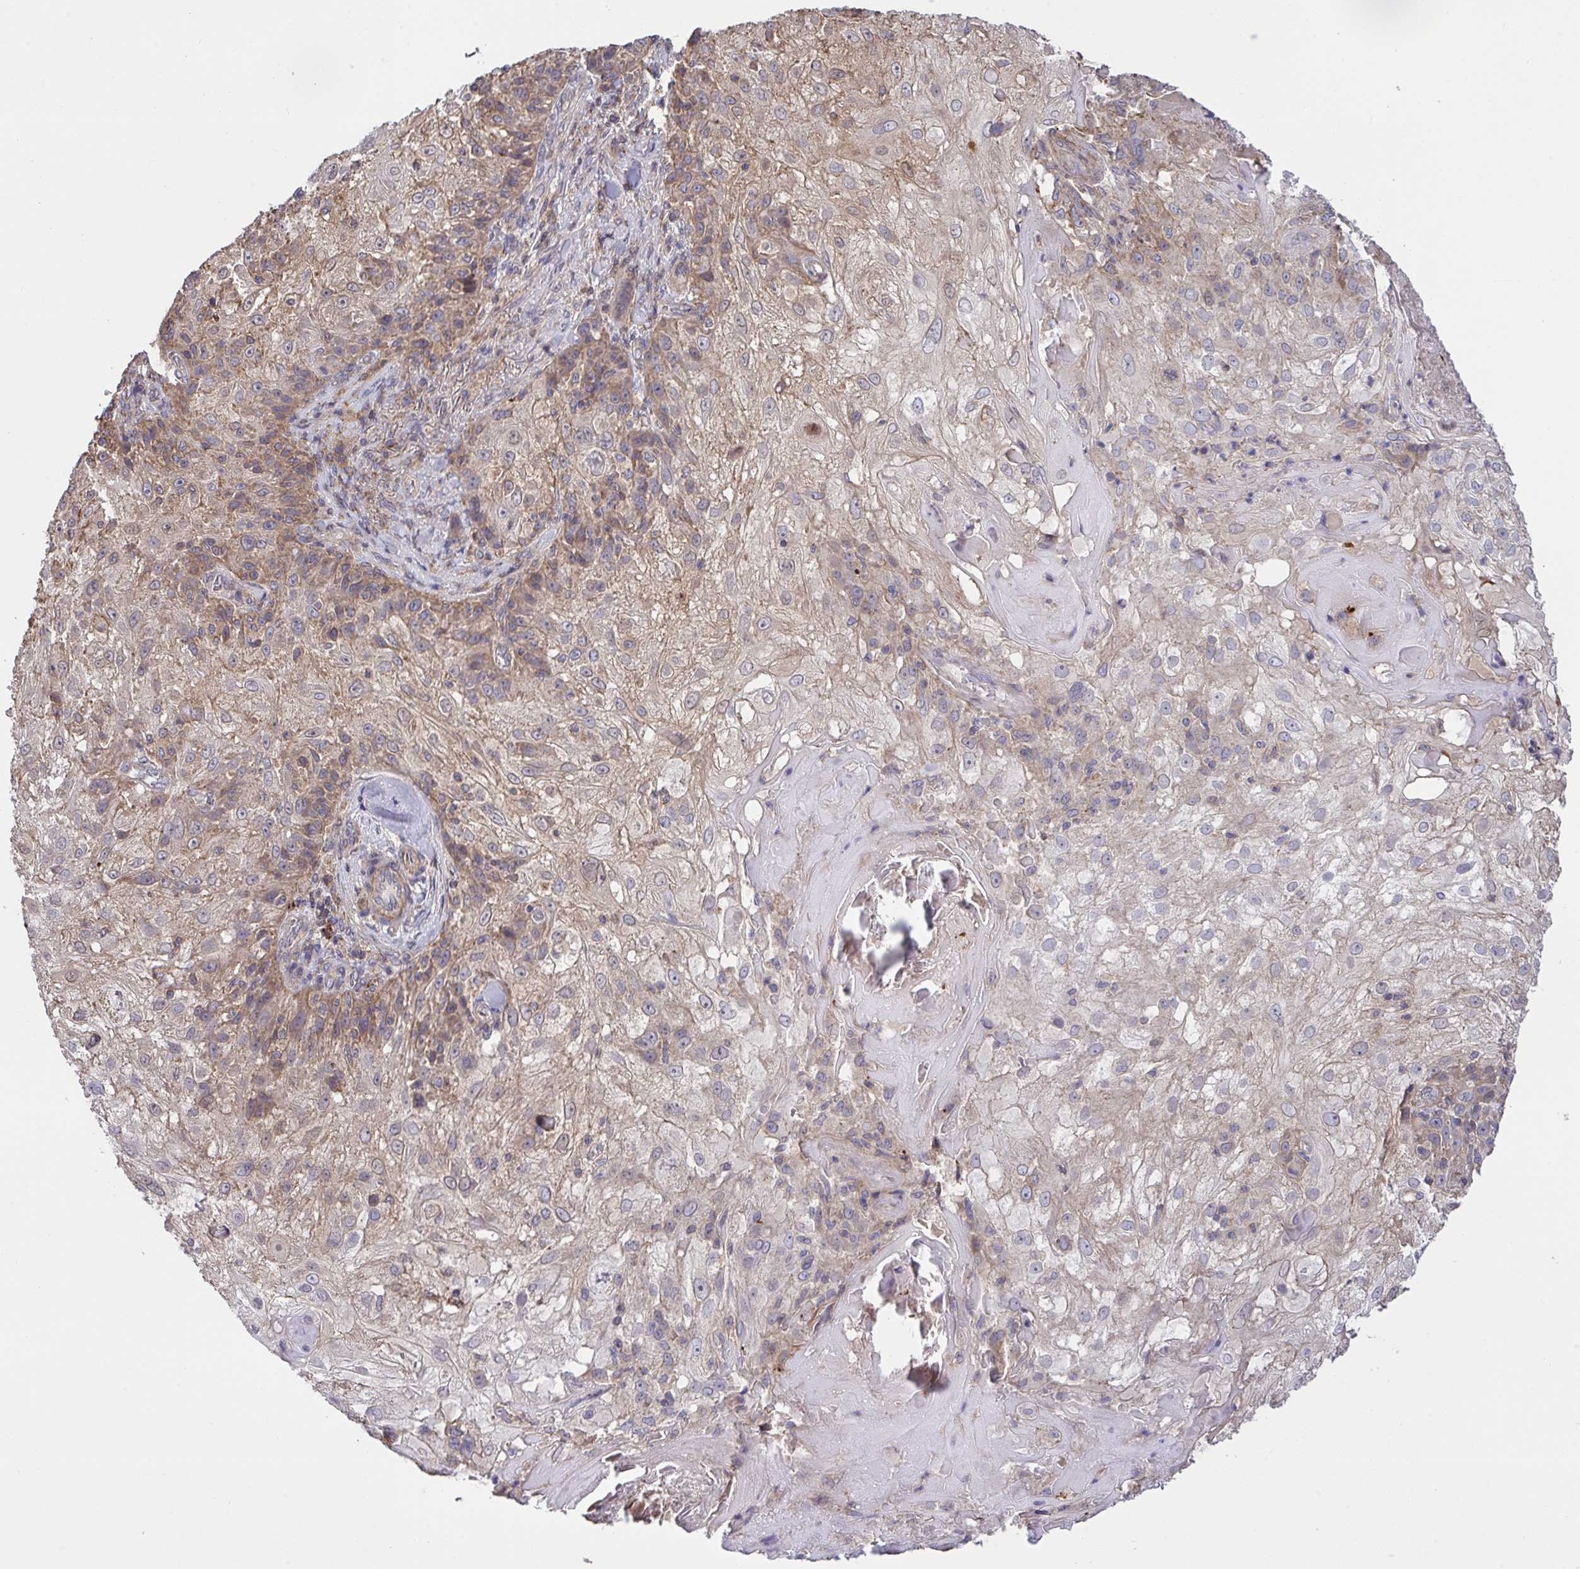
{"staining": {"intensity": "weak", "quantity": "25%-75%", "location": "cytoplasmic/membranous"}, "tissue": "skin cancer", "cell_type": "Tumor cells", "image_type": "cancer", "snomed": [{"axis": "morphology", "description": "Normal tissue, NOS"}, {"axis": "morphology", "description": "Squamous cell carcinoma, NOS"}, {"axis": "topography", "description": "Skin"}], "caption": "Squamous cell carcinoma (skin) tissue displays weak cytoplasmic/membranous staining in approximately 25%-75% of tumor cells The staining is performed using DAB (3,3'-diaminobenzidine) brown chromogen to label protein expression. The nuclei are counter-stained blue using hematoxylin.", "gene": "PPM1H", "patient": {"sex": "female", "age": 83}}